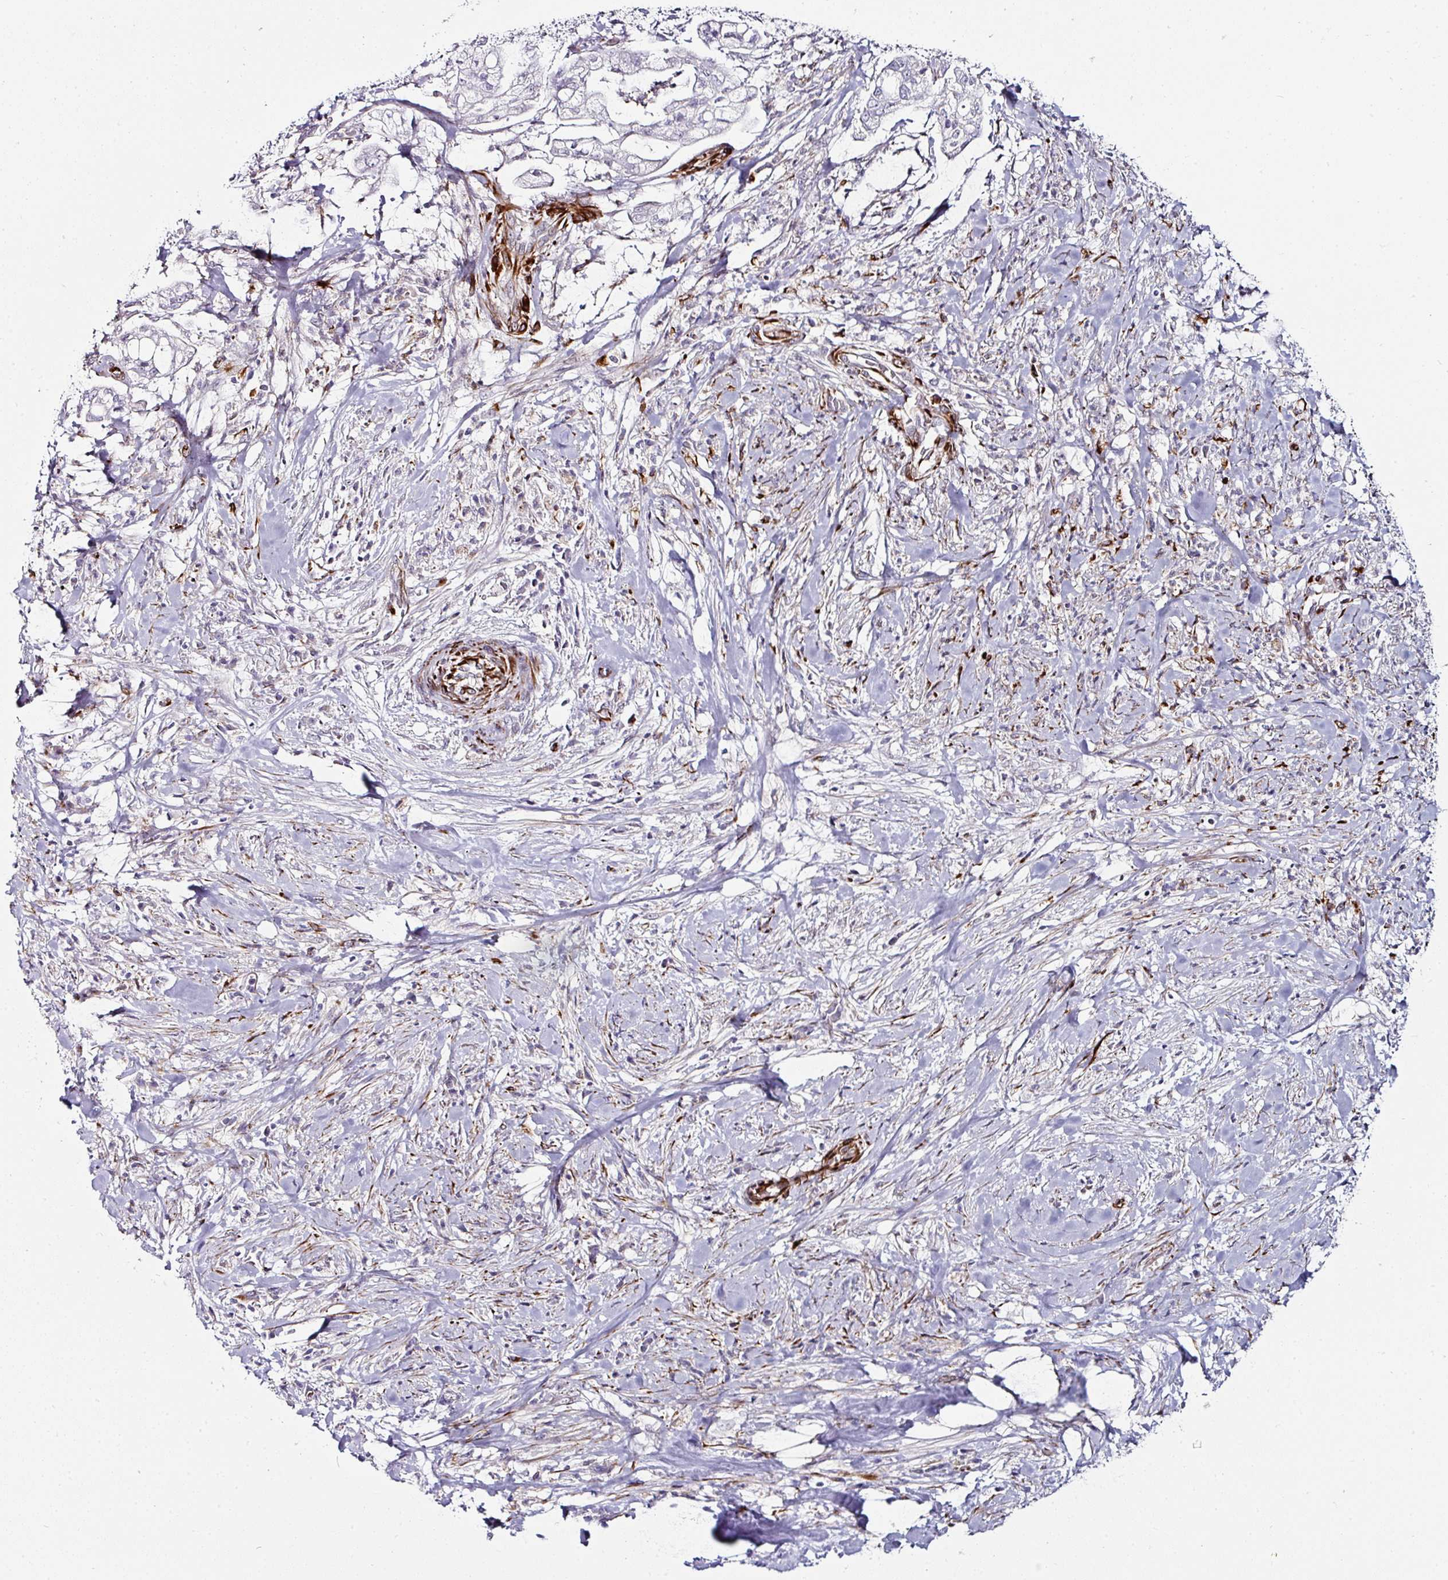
{"staining": {"intensity": "negative", "quantity": "none", "location": "none"}, "tissue": "pancreatic cancer", "cell_type": "Tumor cells", "image_type": "cancer", "snomed": [{"axis": "morphology", "description": "Adenocarcinoma, NOS"}, {"axis": "topography", "description": "Pancreas"}], "caption": "A high-resolution photomicrograph shows immunohistochemistry staining of pancreatic cancer (adenocarcinoma), which reveals no significant expression in tumor cells.", "gene": "TMPRSS9", "patient": {"sex": "female", "age": 69}}